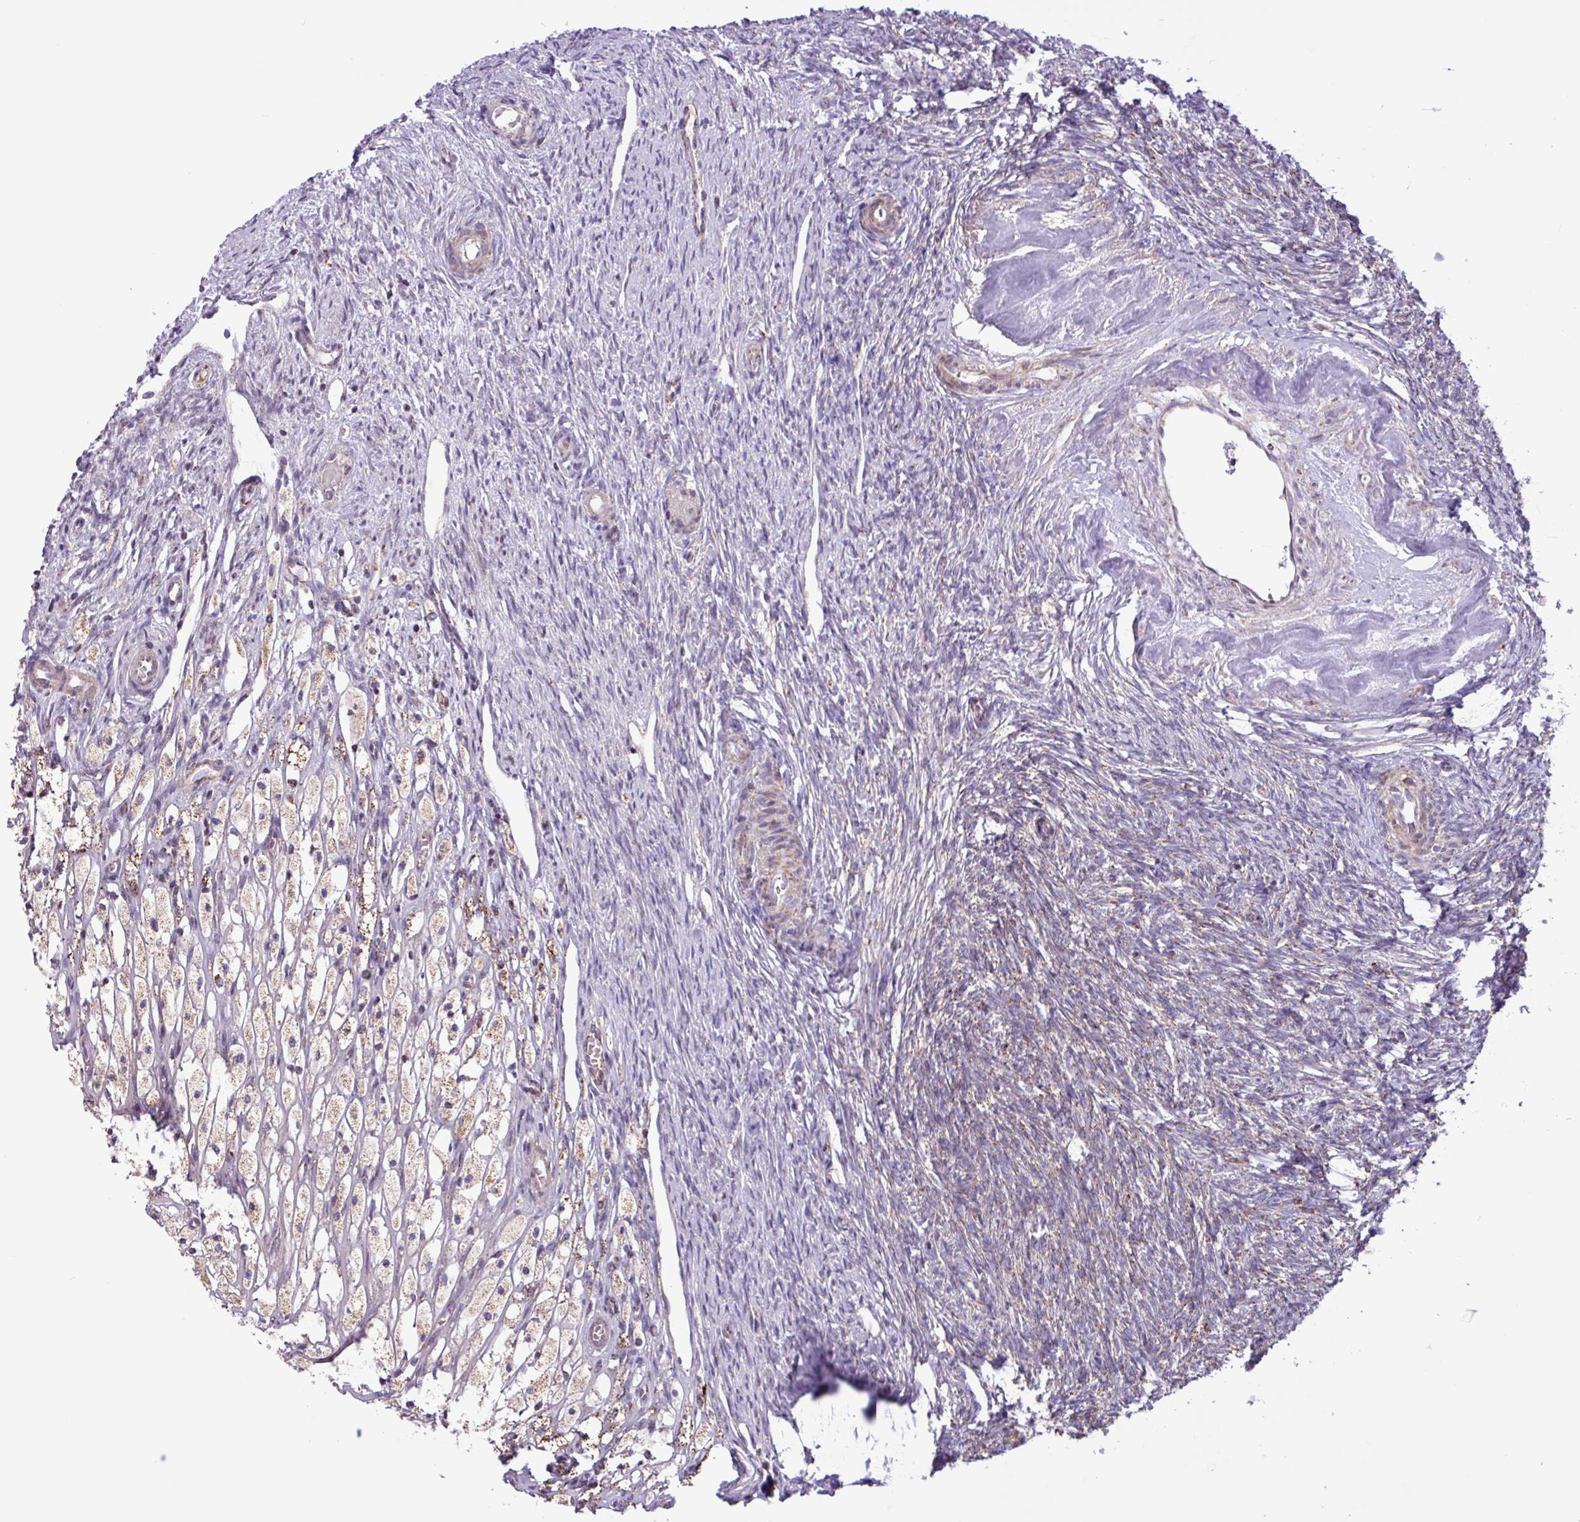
{"staining": {"intensity": "strong", "quantity": "25%-75%", "location": "cytoplasmic/membranous"}, "tissue": "ovary", "cell_type": "Follicle cells", "image_type": "normal", "snomed": [{"axis": "morphology", "description": "Normal tissue, NOS"}, {"axis": "topography", "description": "Ovary"}], "caption": "Immunohistochemical staining of unremarkable ovary demonstrates strong cytoplasmic/membranous protein staining in approximately 25%-75% of follicle cells. Immunohistochemistry stains the protein of interest in brown and the nuclei are stained blue.", "gene": "RTL3", "patient": {"sex": "female", "age": 51}}